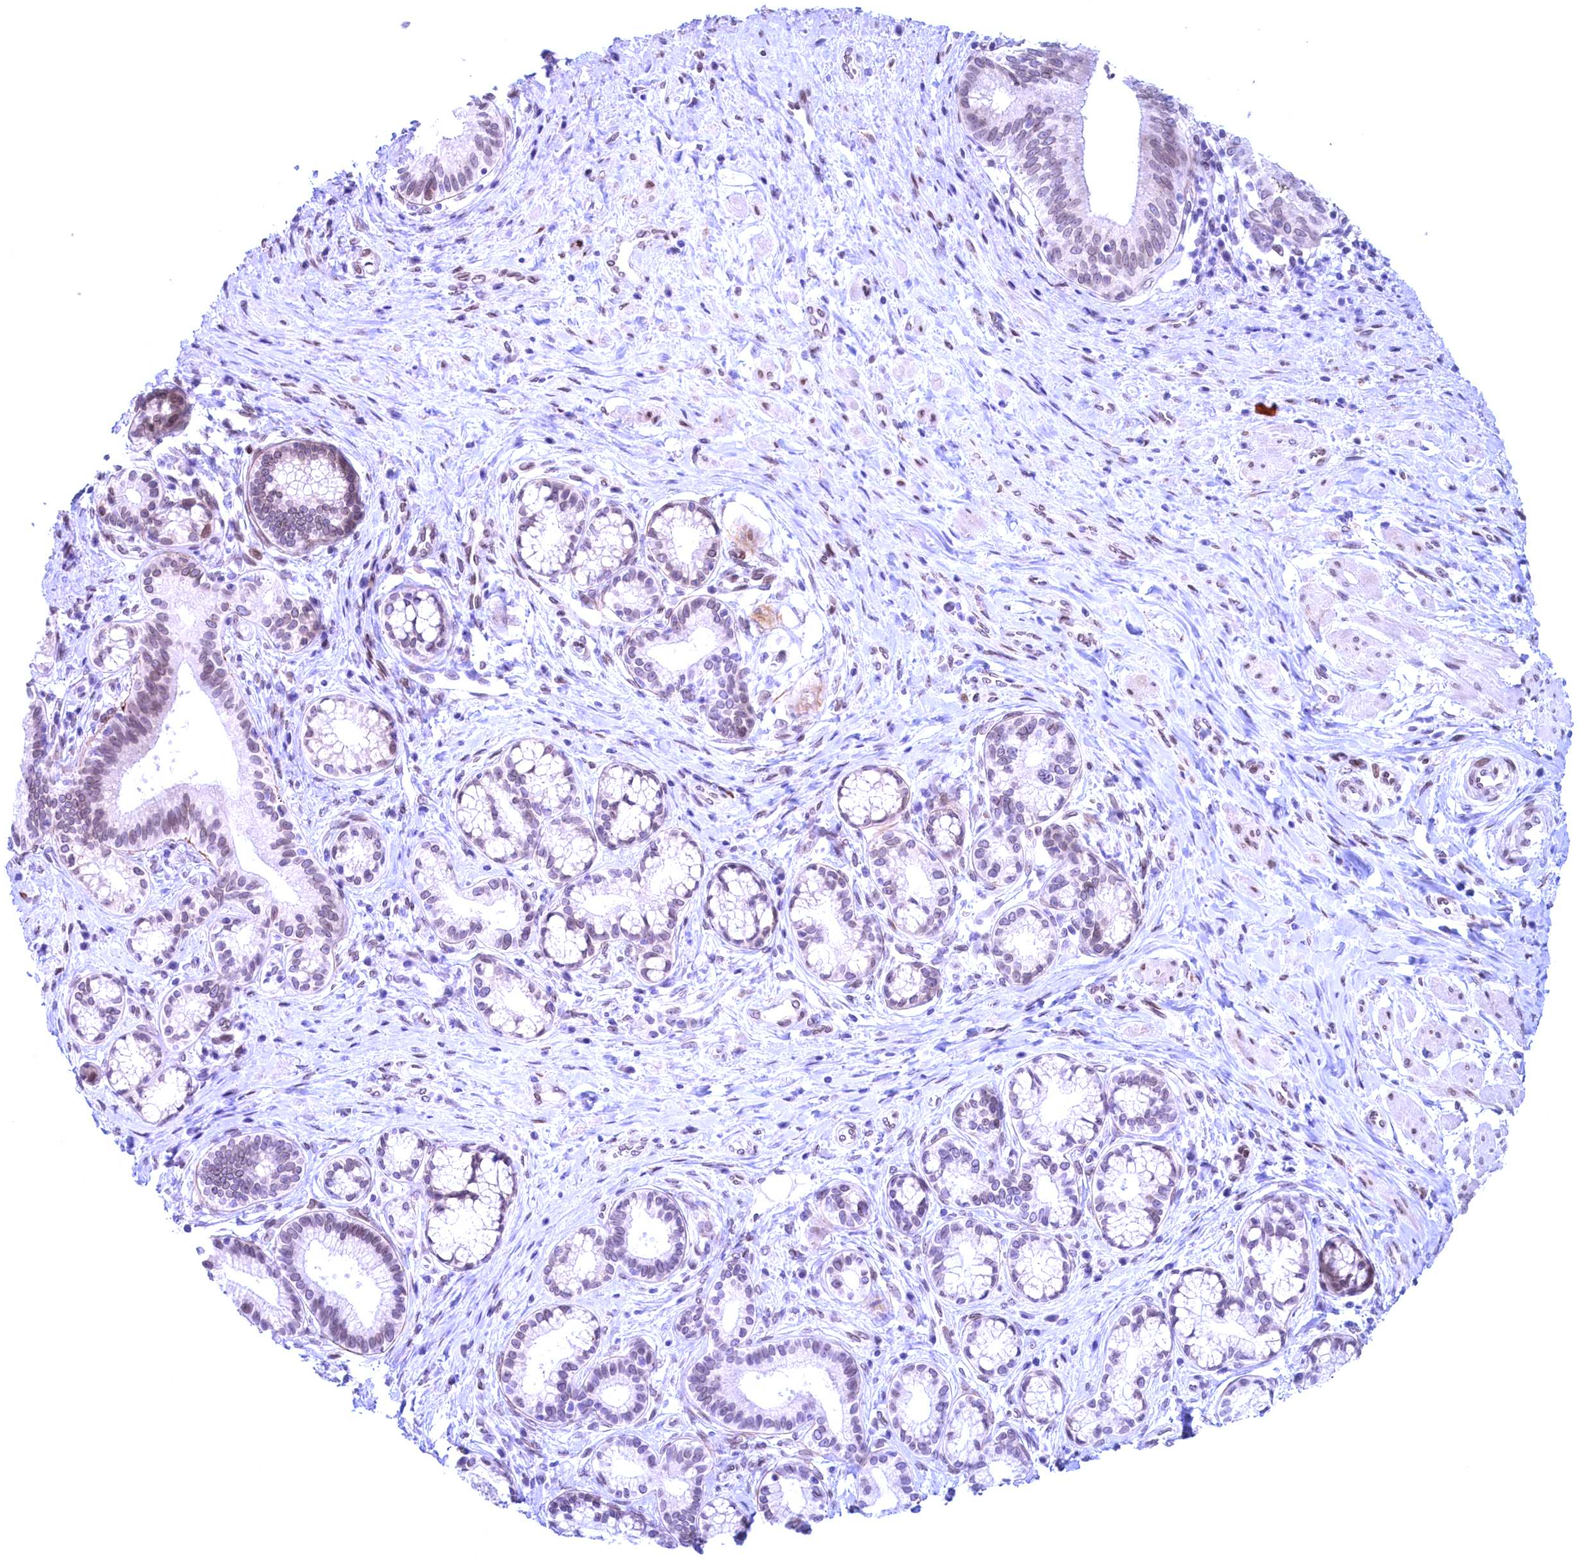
{"staining": {"intensity": "weak", "quantity": "25%-75%", "location": "nuclear"}, "tissue": "pancreatic cancer", "cell_type": "Tumor cells", "image_type": "cancer", "snomed": [{"axis": "morphology", "description": "Adenocarcinoma, NOS"}, {"axis": "topography", "description": "Pancreas"}], "caption": "Pancreatic cancer tissue displays weak nuclear positivity in about 25%-75% of tumor cells, visualized by immunohistochemistry. Immunohistochemistry (ihc) stains the protein of interest in brown and the nuclei are stained blue.", "gene": "GPSM1", "patient": {"sex": "male", "age": 72}}